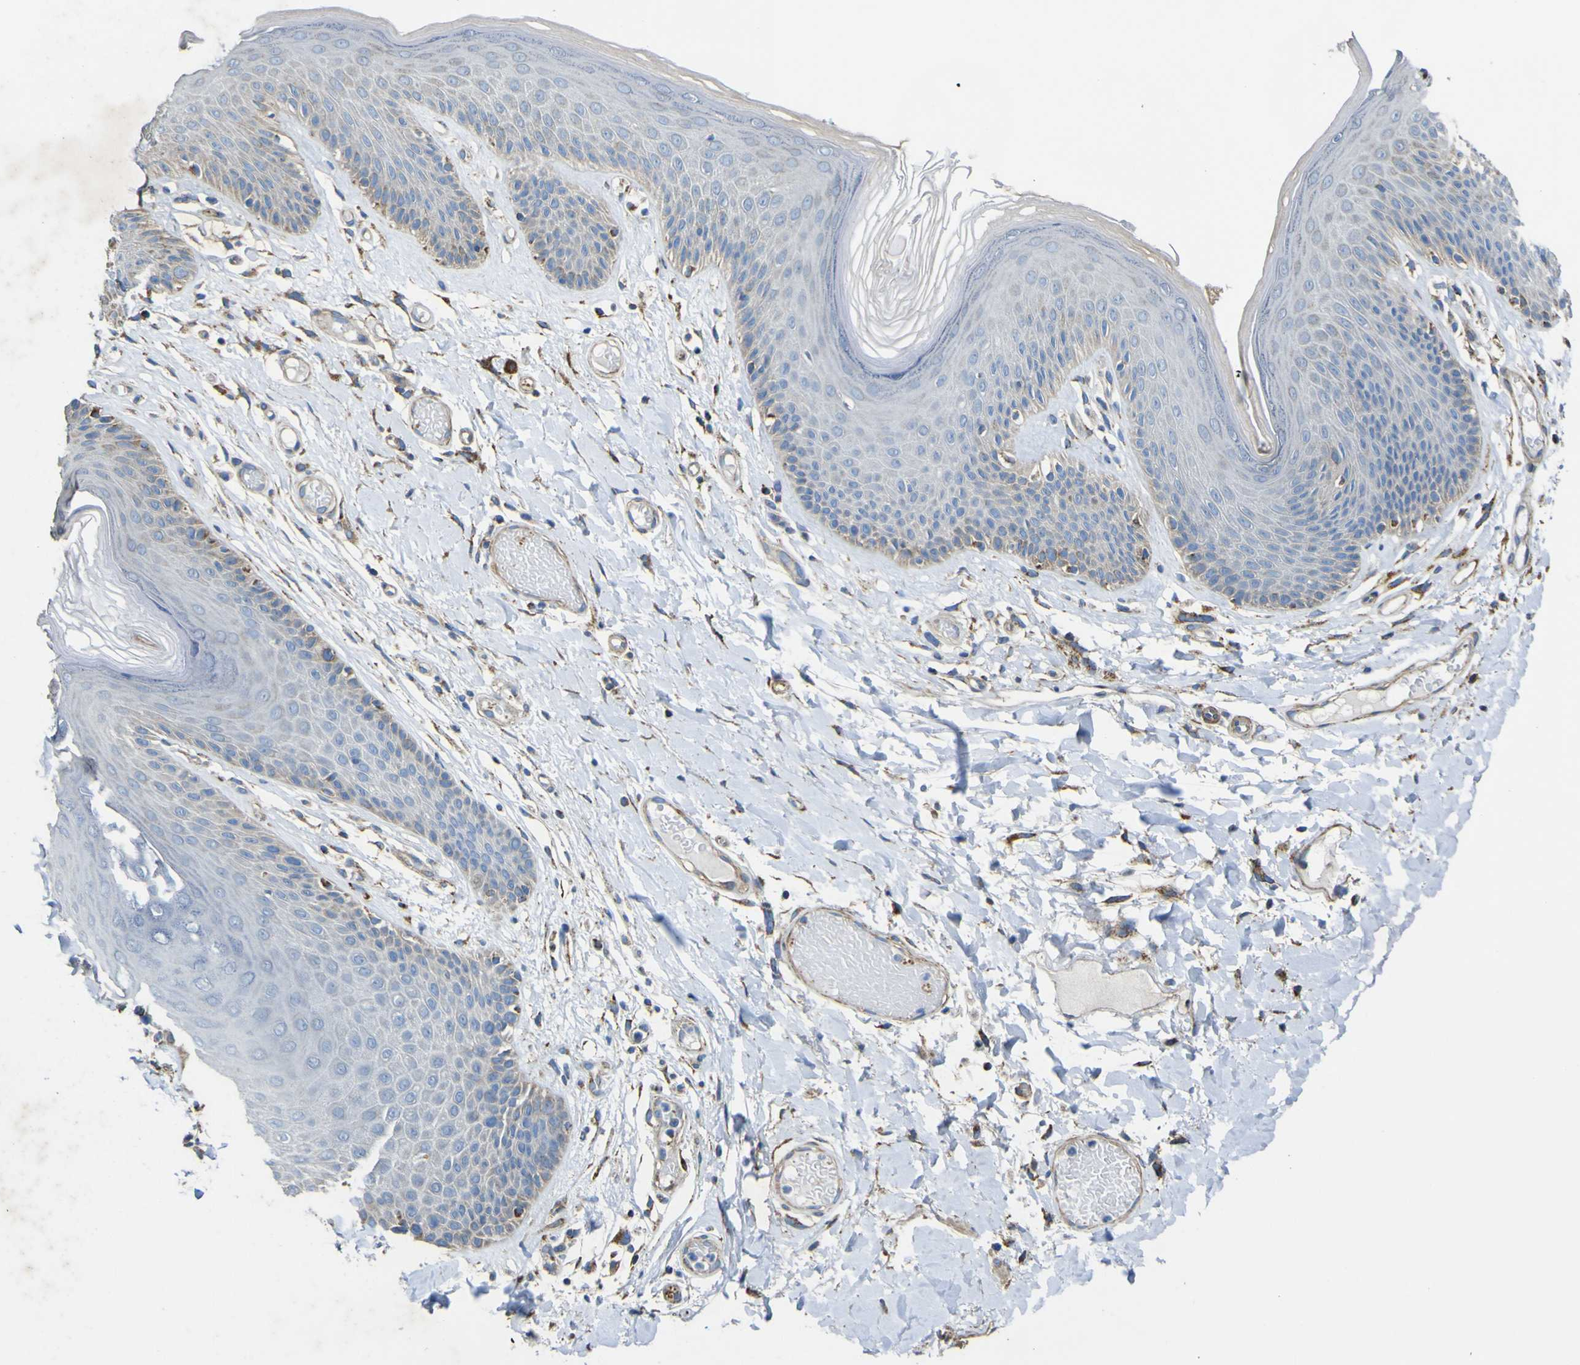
{"staining": {"intensity": "moderate", "quantity": "<25%", "location": "cytoplasmic/membranous"}, "tissue": "skin", "cell_type": "Epidermal cells", "image_type": "normal", "snomed": [{"axis": "morphology", "description": "Normal tissue, NOS"}, {"axis": "topography", "description": "Vulva"}], "caption": "A micrograph showing moderate cytoplasmic/membranous staining in approximately <25% of epidermal cells in benign skin, as visualized by brown immunohistochemical staining.", "gene": "ALDH18A1", "patient": {"sex": "female", "age": 73}}